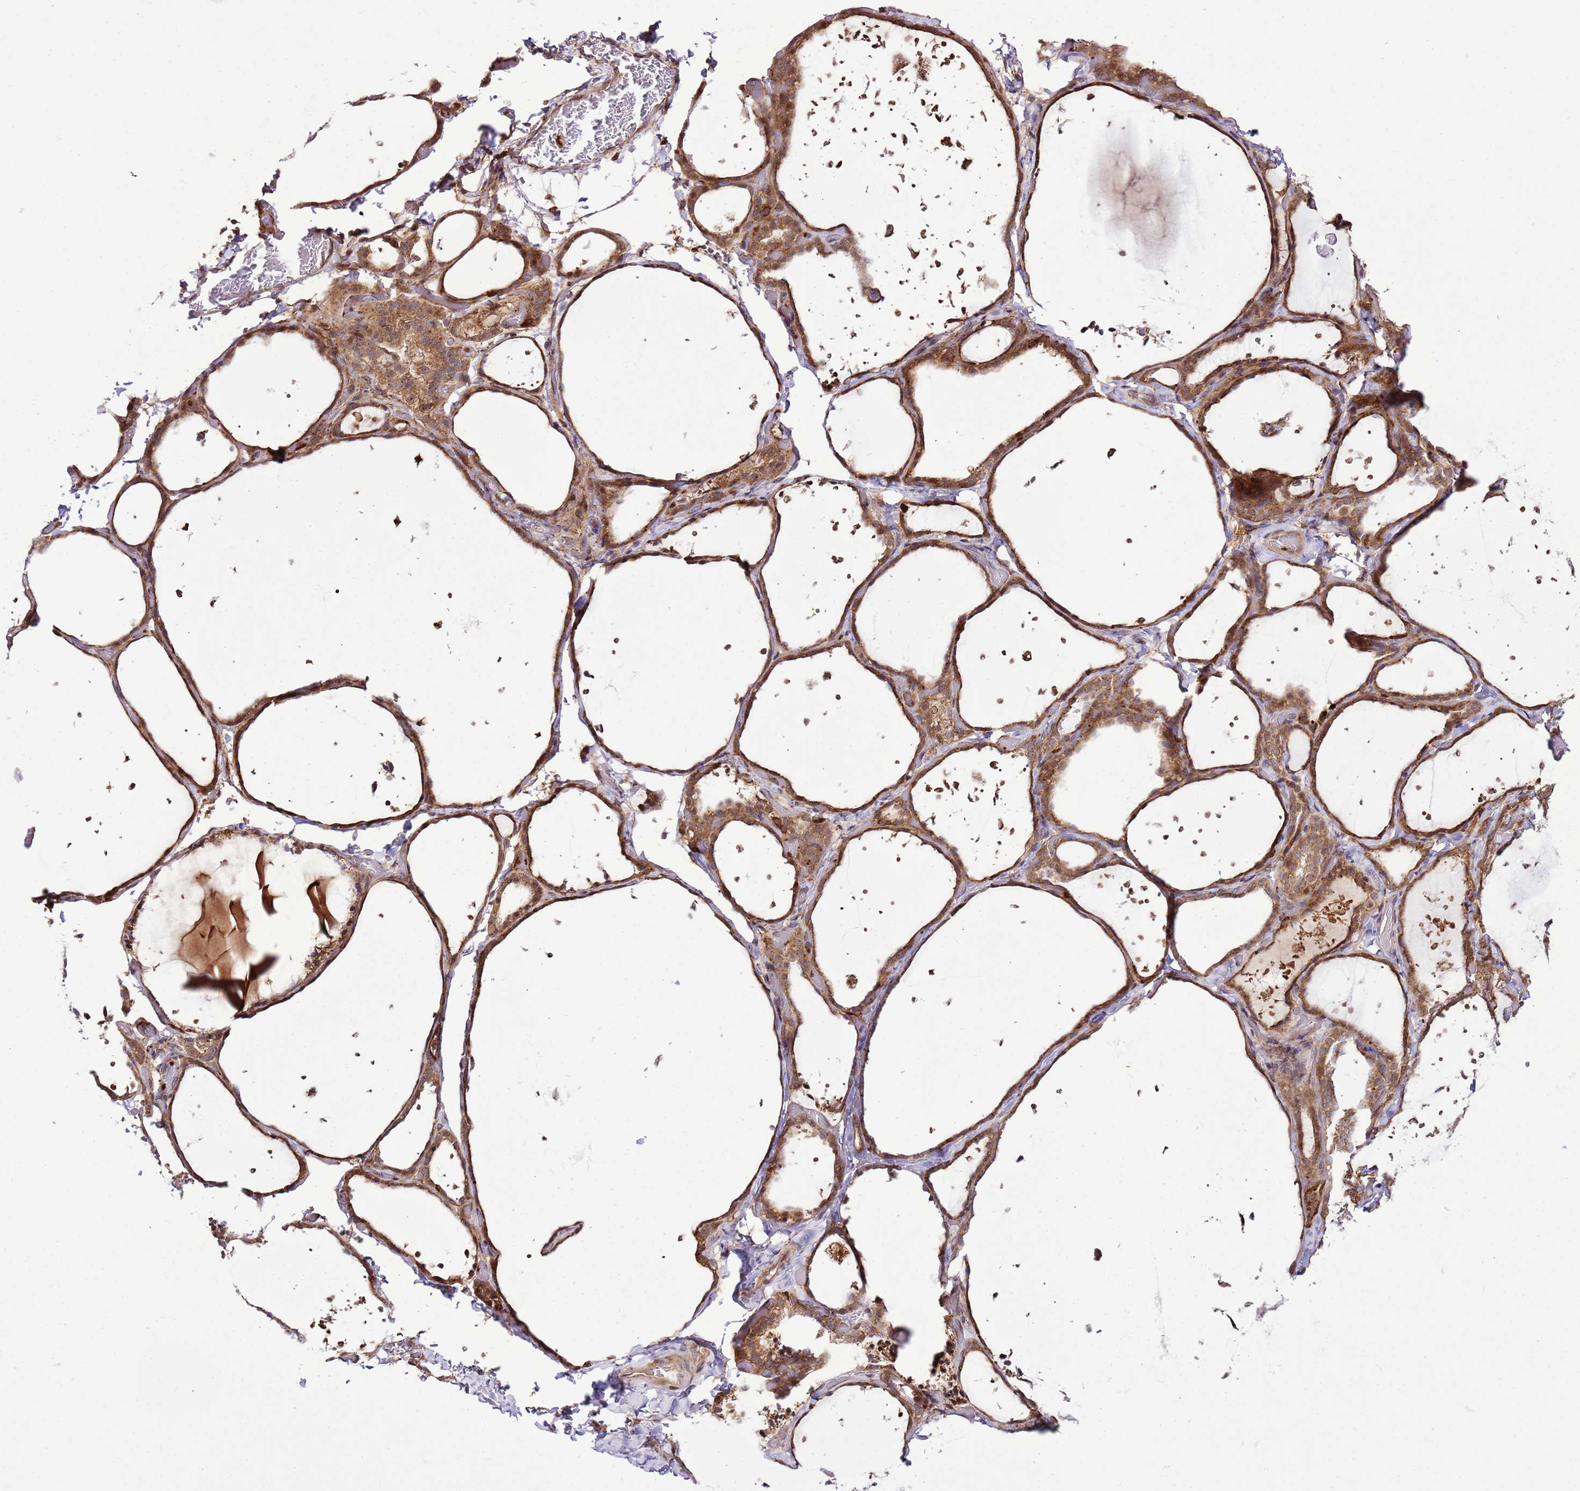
{"staining": {"intensity": "moderate", "quantity": ">75%", "location": "cytoplasmic/membranous"}, "tissue": "thyroid gland", "cell_type": "Glandular cells", "image_type": "normal", "snomed": [{"axis": "morphology", "description": "Normal tissue, NOS"}, {"axis": "topography", "description": "Thyroid gland"}], "caption": "Immunohistochemical staining of unremarkable human thyroid gland demonstrates medium levels of moderate cytoplasmic/membranous expression in approximately >75% of glandular cells. The staining was performed using DAB to visualize the protein expression in brown, while the nuclei were stained in blue with hematoxylin (Magnification: 20x).", "gene": "RASA3", "patient": {"sex": "female", "age": 44}}